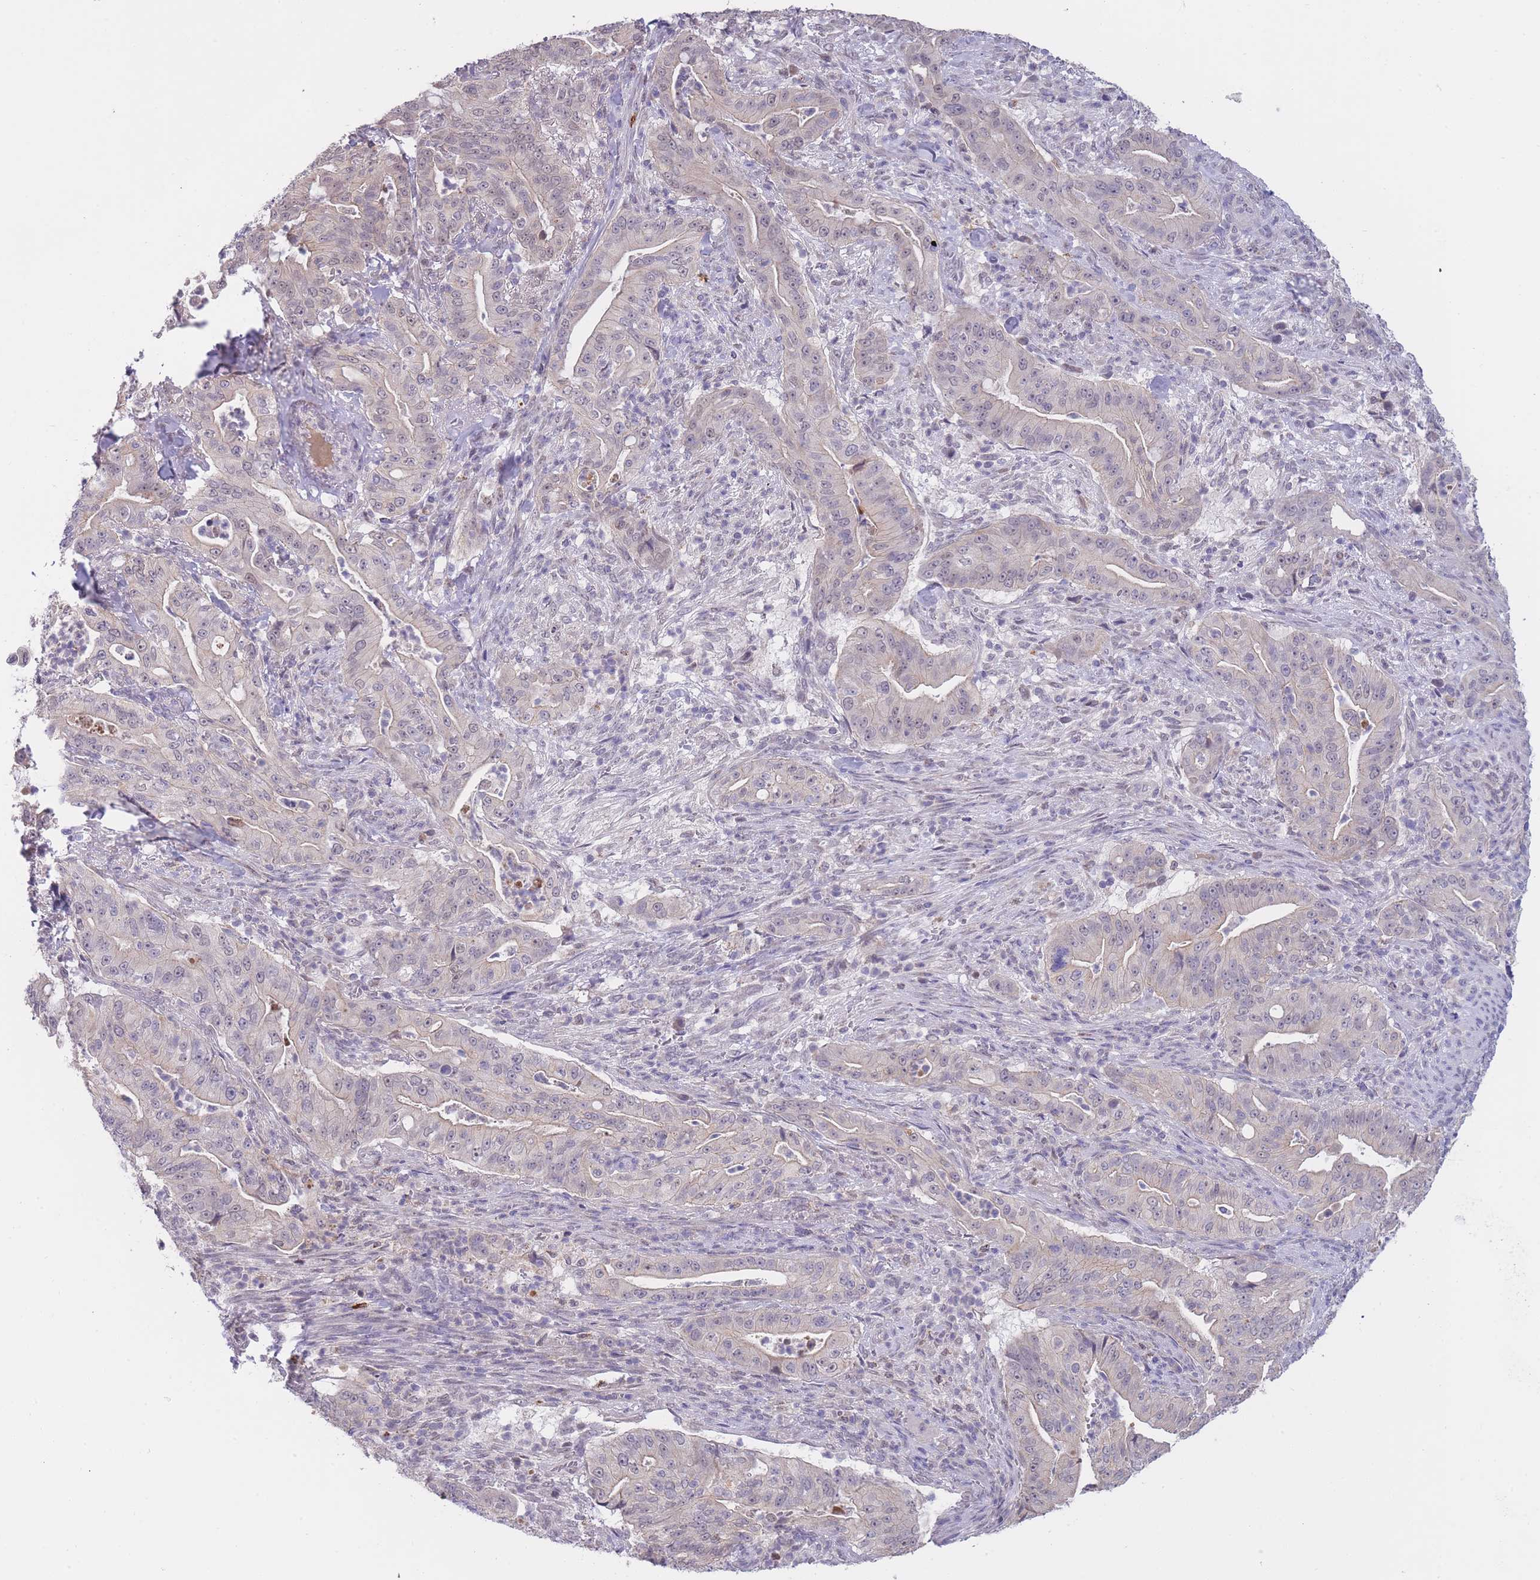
{"staining": {"intensity": "negative", "quantity": "none", "location": "none"}, "tissue": "pancreatic cancer", "cell_type": "Tumor cells", "image_type": "cancer", "snomed": [{"axis": "morphology", "description": "Adenocarcinoma, NOS"}, {"axis": "topography", "description": "Pancreas"}], "caption": "This is an immunohistochemistry photomicrograph of adenocarcinoma (pancreatic). There is no staining in tumor cells.", "gene": "GOLGA6L25", "patient": {"sex": "male", "age": 71}}